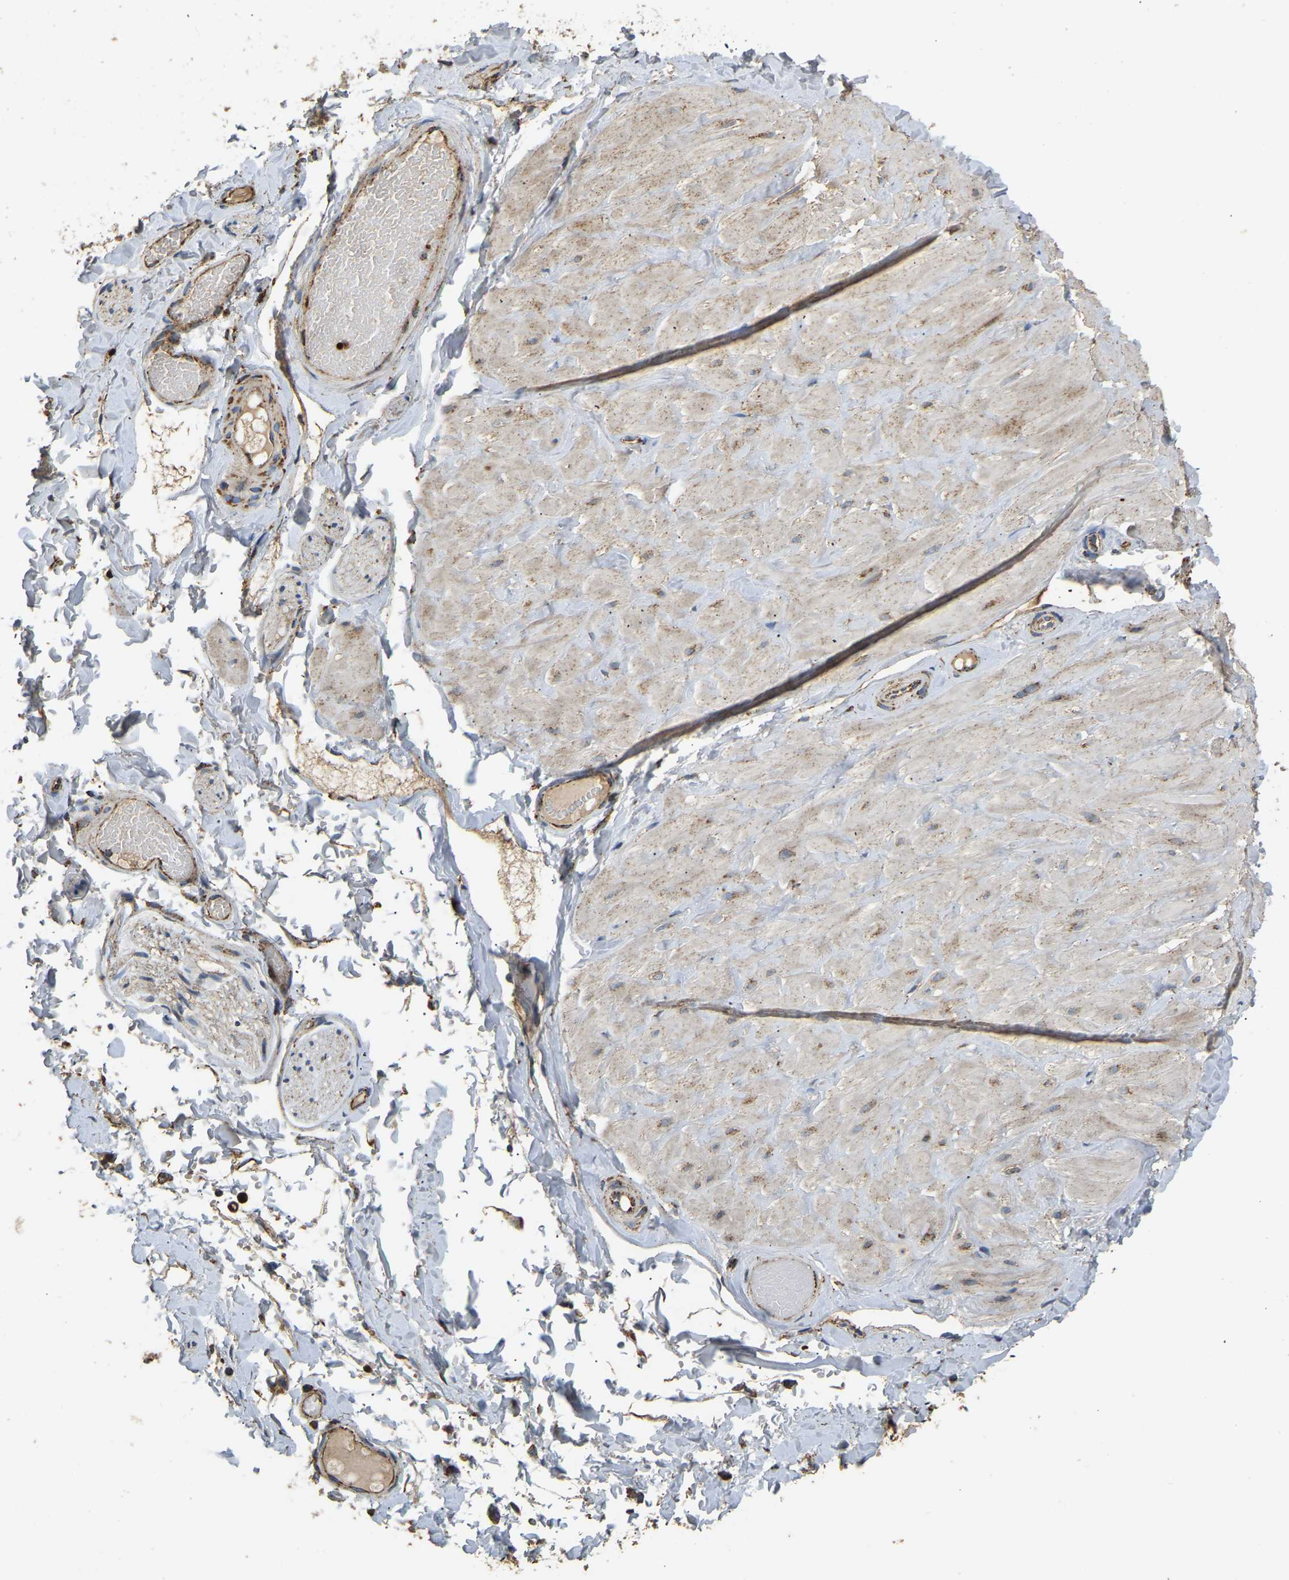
{"staining": {"intensity": "moderate", "quantity": ">75%", "location": "cytoplasmic/membranous"}, "tissue": "adipose tissue", "cell_type": "Adipocytes", "image_type": "normal", "snomed": [{"axis": "morphology", "description": "Normal tissue, NOS"}, {"axis": "topography", "description": "Adipose tissue"}, {"axis": "topography", "description": "Vascular tissue"}, {"axis": "topography", "description": "Peripheral nerve tissue"}], "caption": "Moderate cytoplasmic/membranous staining for a protein is seen in about >75% of adipocytes of unremarkable adipose tissue using immunohistochemistry.", "gene": "TUFM", "patient": {"sex": "male", "age": 25}}